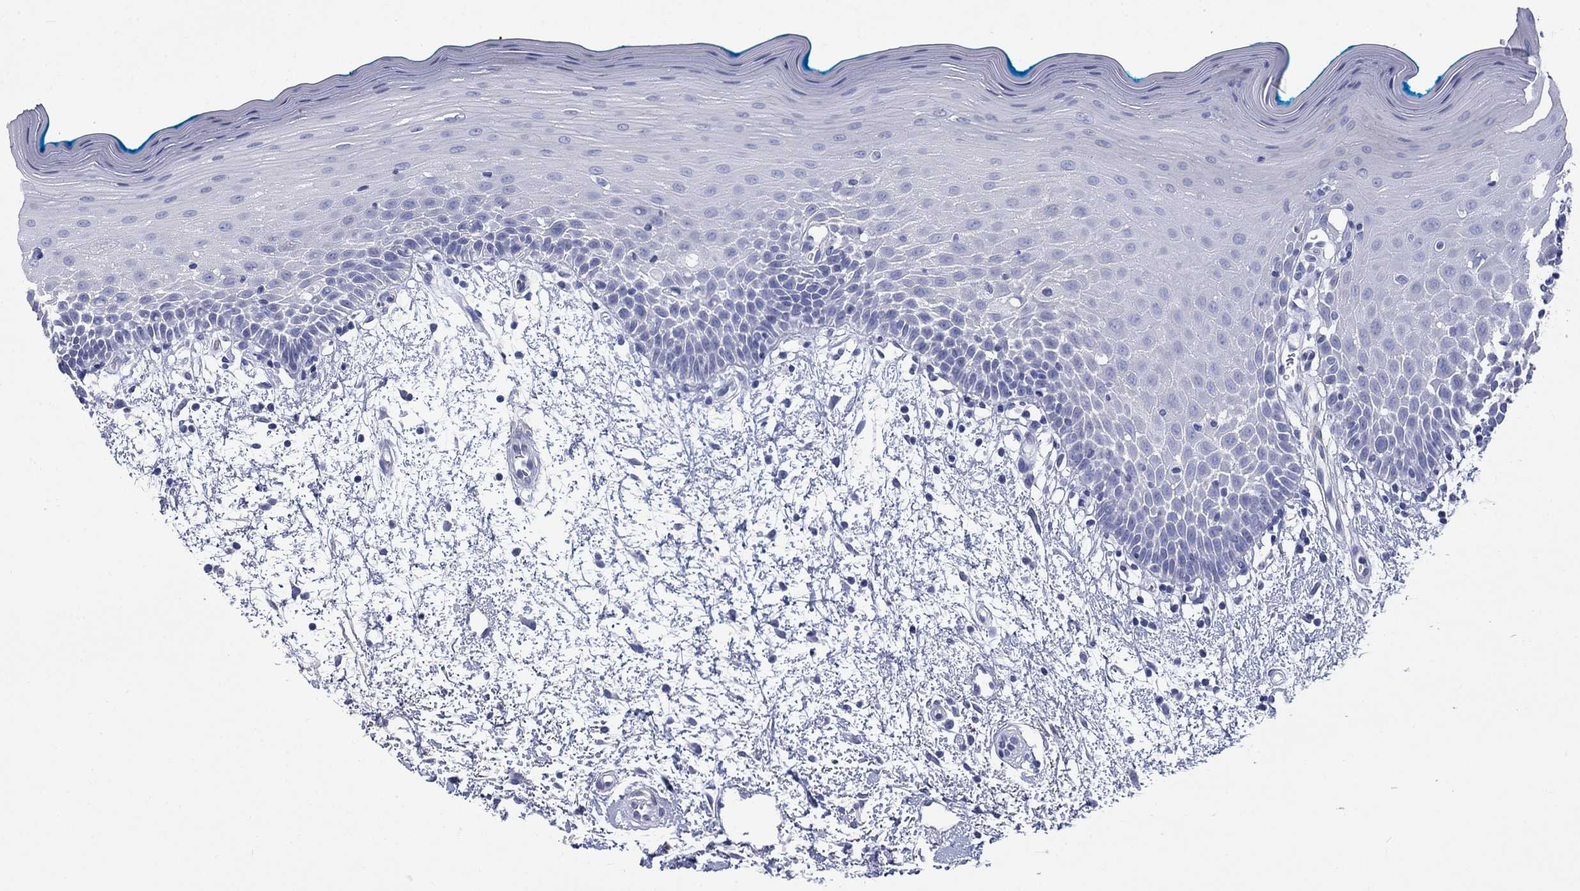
{"staining": {"intensity": "negative", "quantity": "none", "location": "none"}, "tissue": "oral mucosa", "cell_type": "Squamous epithelial cells", "image_type": "normal", "snomed": [{"axis": "morphology", "description": "Normal tissue, NOS"}, {"axis": "morphology", "description": "Squamous cell carcinoma, NOS"}, {"axis": "topography", "description": "Oral tissue"}, {"axis": "topography", "description": "Head-Neck"}], "caption": "Immunohistochemistry (IHC) image of benign oral mucosa: oral mucosa stained with DAB (3,3'-diaminobenzidine) displays no significant protein positivity in squamous epithelial cells. The staining was performed using DAB (3,3'-diaminobenzidine) to visualize the protein expression in brown, while the nuclei were stained in blue with hematoxylin (Magnification: 20x).", "gene": "IGF2BP3", "patient": {"sex": "female", "age": 75}}